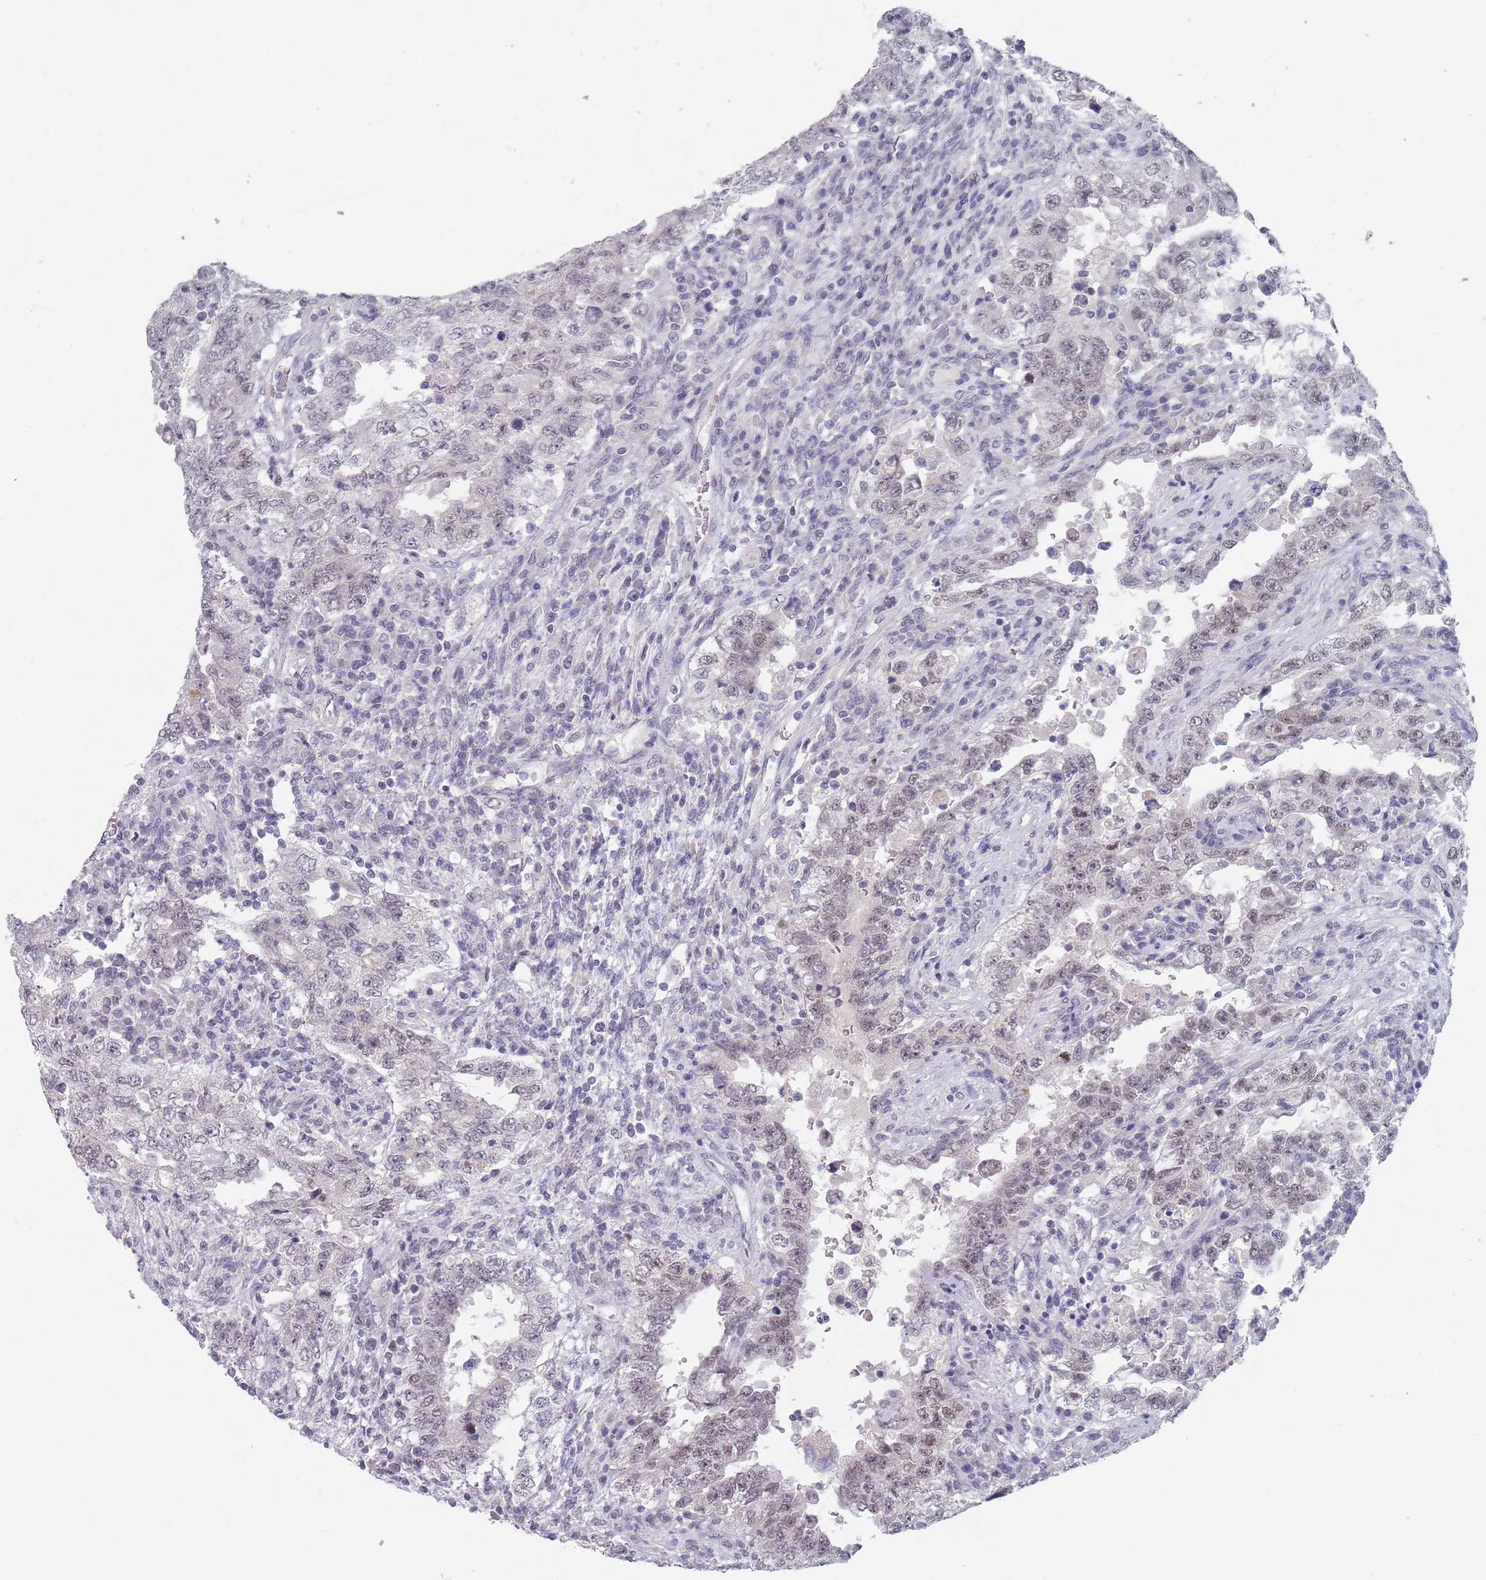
{"staining": {"intensity": "moderate", "quantity": "<25%", "location": "nuclear"}, "tissue": "testis cancer", "cell_type": "Tumor cells", "image_type": "cancer", "snomed": [{"axis": "morphology", "description": "Carcinoma, Embryonal, NOS"}, {"axis": "topography", "description": "Testis"}], "caption": "Approximately <25% of tumor cells in testis cancer show moderate nuclear protein staining as visualized by brown immunohistochemical staining.", "gene": "SAMD1", "patient": {"sex": "male", "age": 26}}